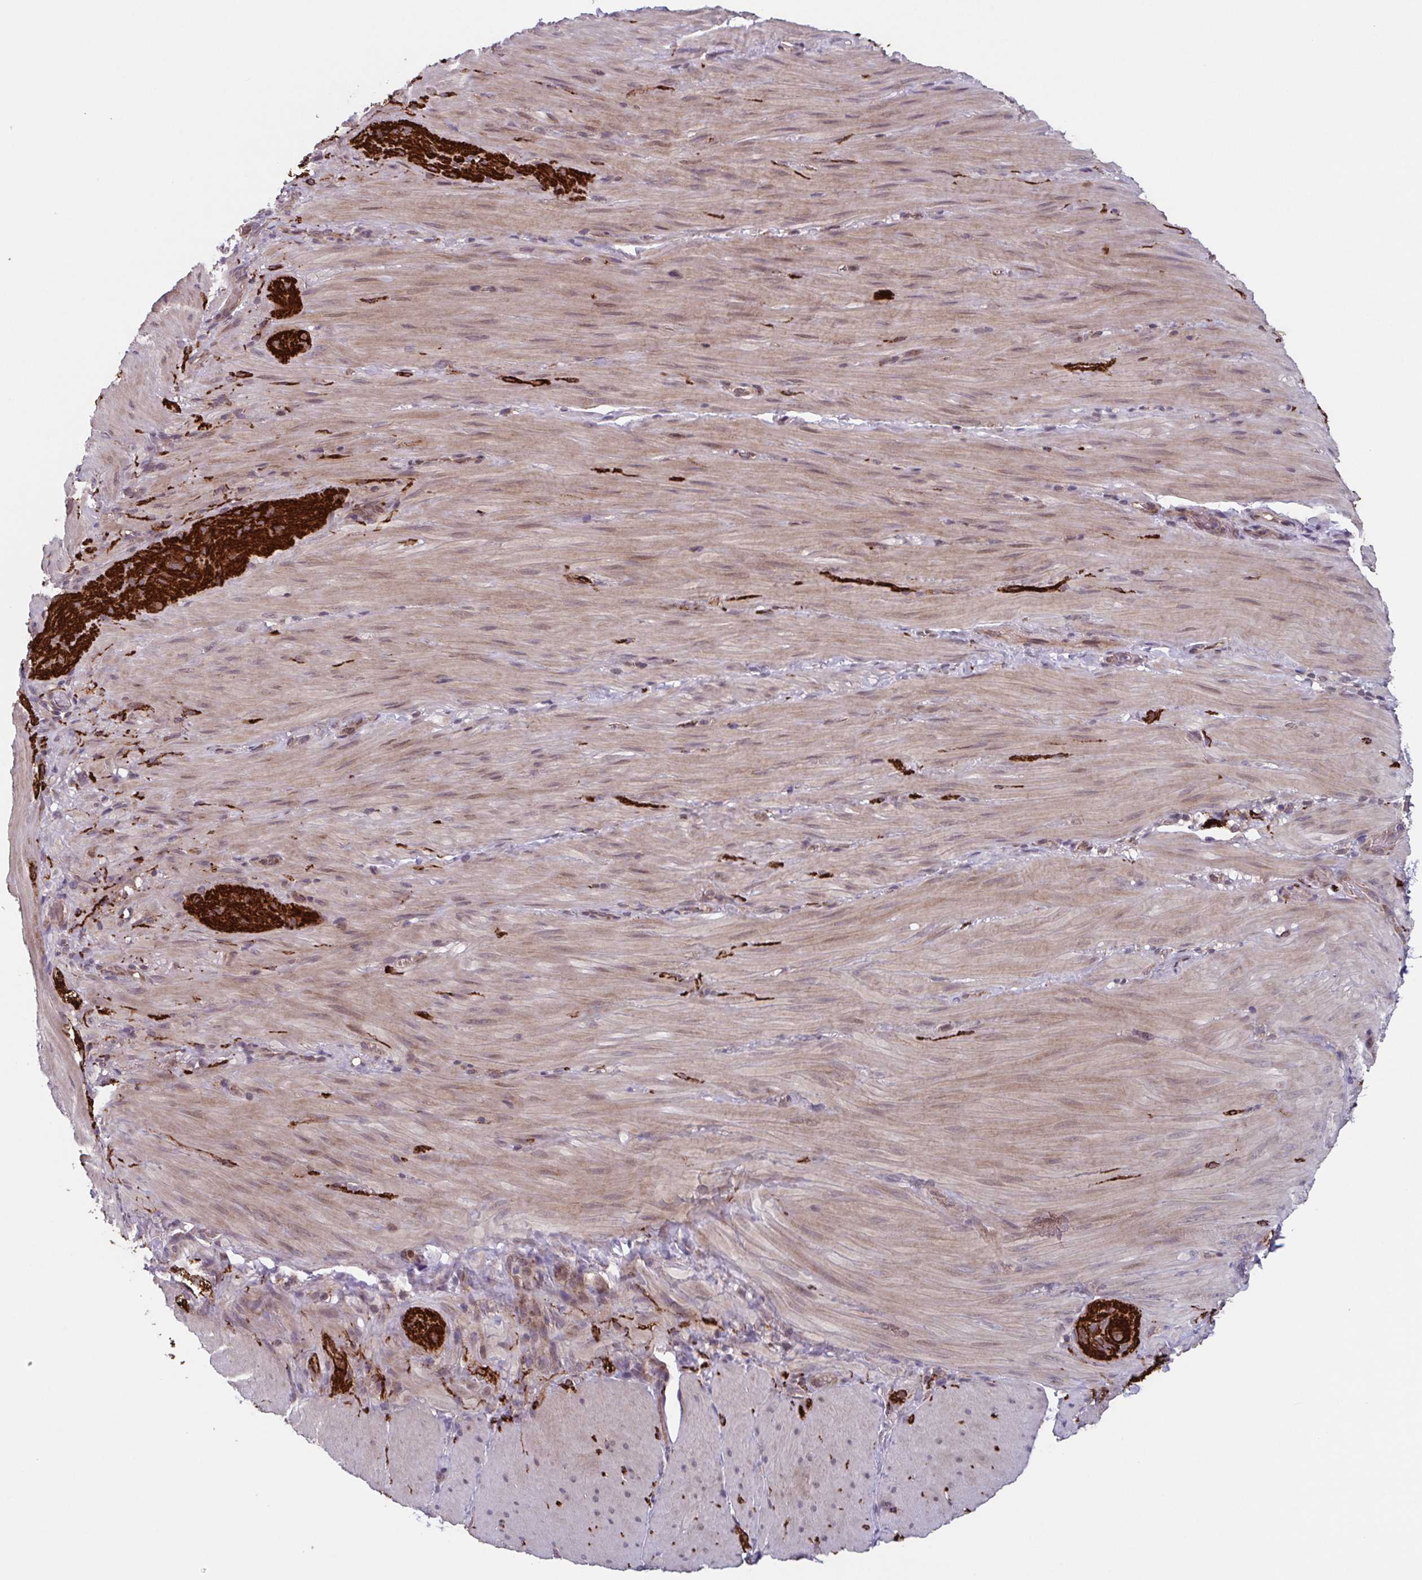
{"staining": {"intensity": "weak", "quantity": "25%-75%", "location": "cytoplasmic/membranous,nuclear"}, "tissue": "smooth muscle", "cell_type": "Smooth muscle cells", "image_type": "normal", "snomed": [{"axis": "morphology", "description": "Normal tissue, NOS"}, {"axis": "topography", "description": "Smooth muscle"}, {"axis": "topography", "description": "Colon"}], "caption": "DAB (3,3'-diaminobenzidine) immunohistochemical staining of unremarkable human smooth muscle shows weak cytoplasmic/membranous,nuclear protein expression in approximately 25%-75% of smooth muscle cells.", "gene": "TTC19", "patient": {"sex": "male", "age": 73}}